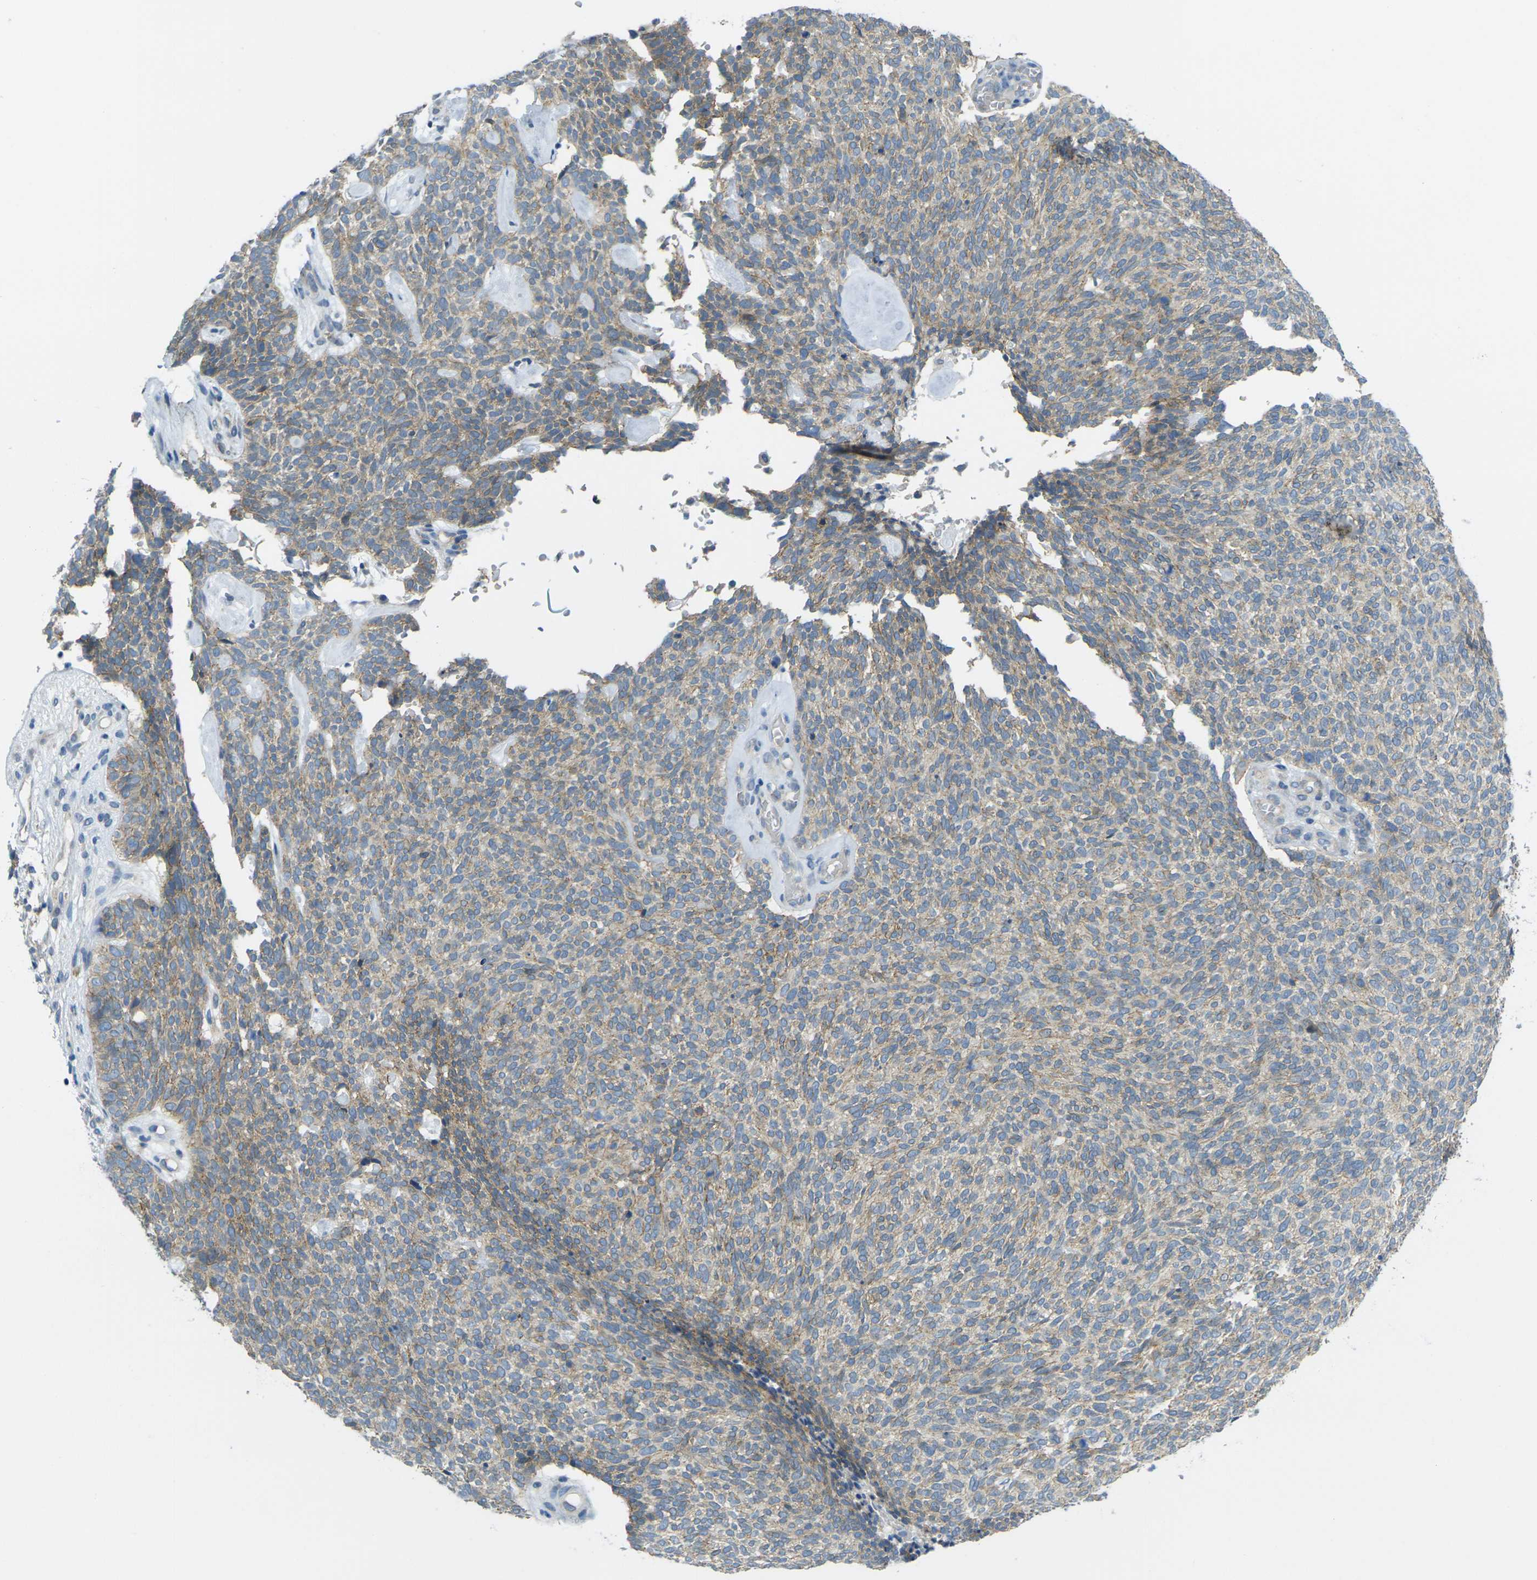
{"staining": {"intensity": "weak", "quantity": ">75%", "location": "cytoplasmic/membranous"}, "tissue": "skin cancer", "cell_type": "Tumor cells", "image_type": "cancer", "snomed": [{"axis": "morphology", "description": "Basal cell carcinoma"}, {"axis": "topography", "description": "Skin"}], "caption": "A brown stain labels weak cytoplasmic/membranous staining of a protein in skin cancer (basal cell carcinoma) tumor cells. (Brightfield microscopy of DAB IHC at high magnification).", "gene": "RHBDD1", "patient": {"sex": "female", "age": 84}}